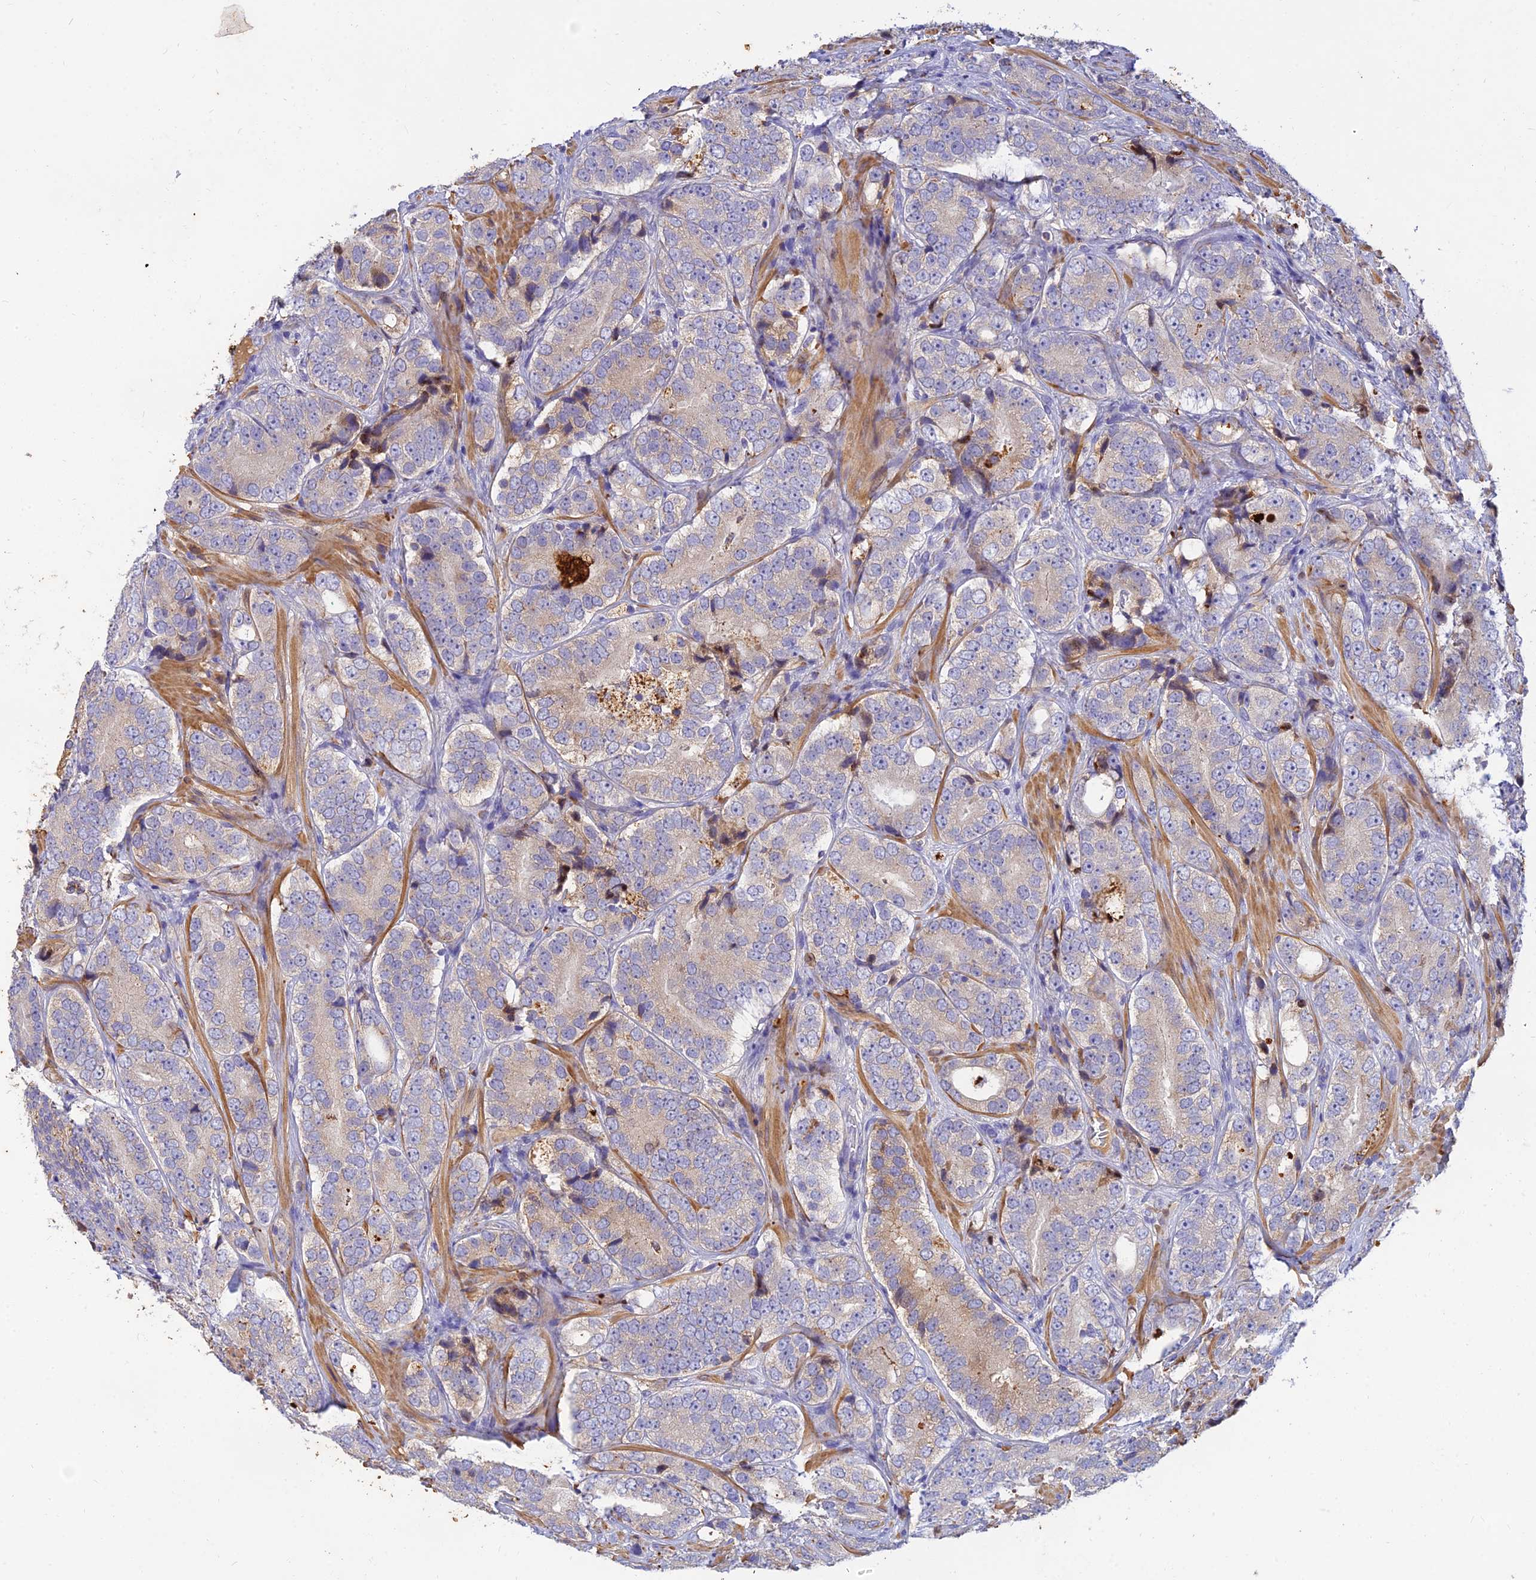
{"staining": {"intensity": "negative", "quantity": "none", "location": "none"}, "tissue": "prostate cancer", "cell_type": "Tumor cells", "image_type": "cancer", "snomed": [{"axis": "morphology", "description": "Adenocarcinoma, High grade"}, {"axis": "topography", "description": "Prostate"}], "caption": "Immunohistochemistry of prostate cancer shows no expression in tumor cells.", "gene": "ACSM5", "patient": {"sex": "male", "age": 56}}